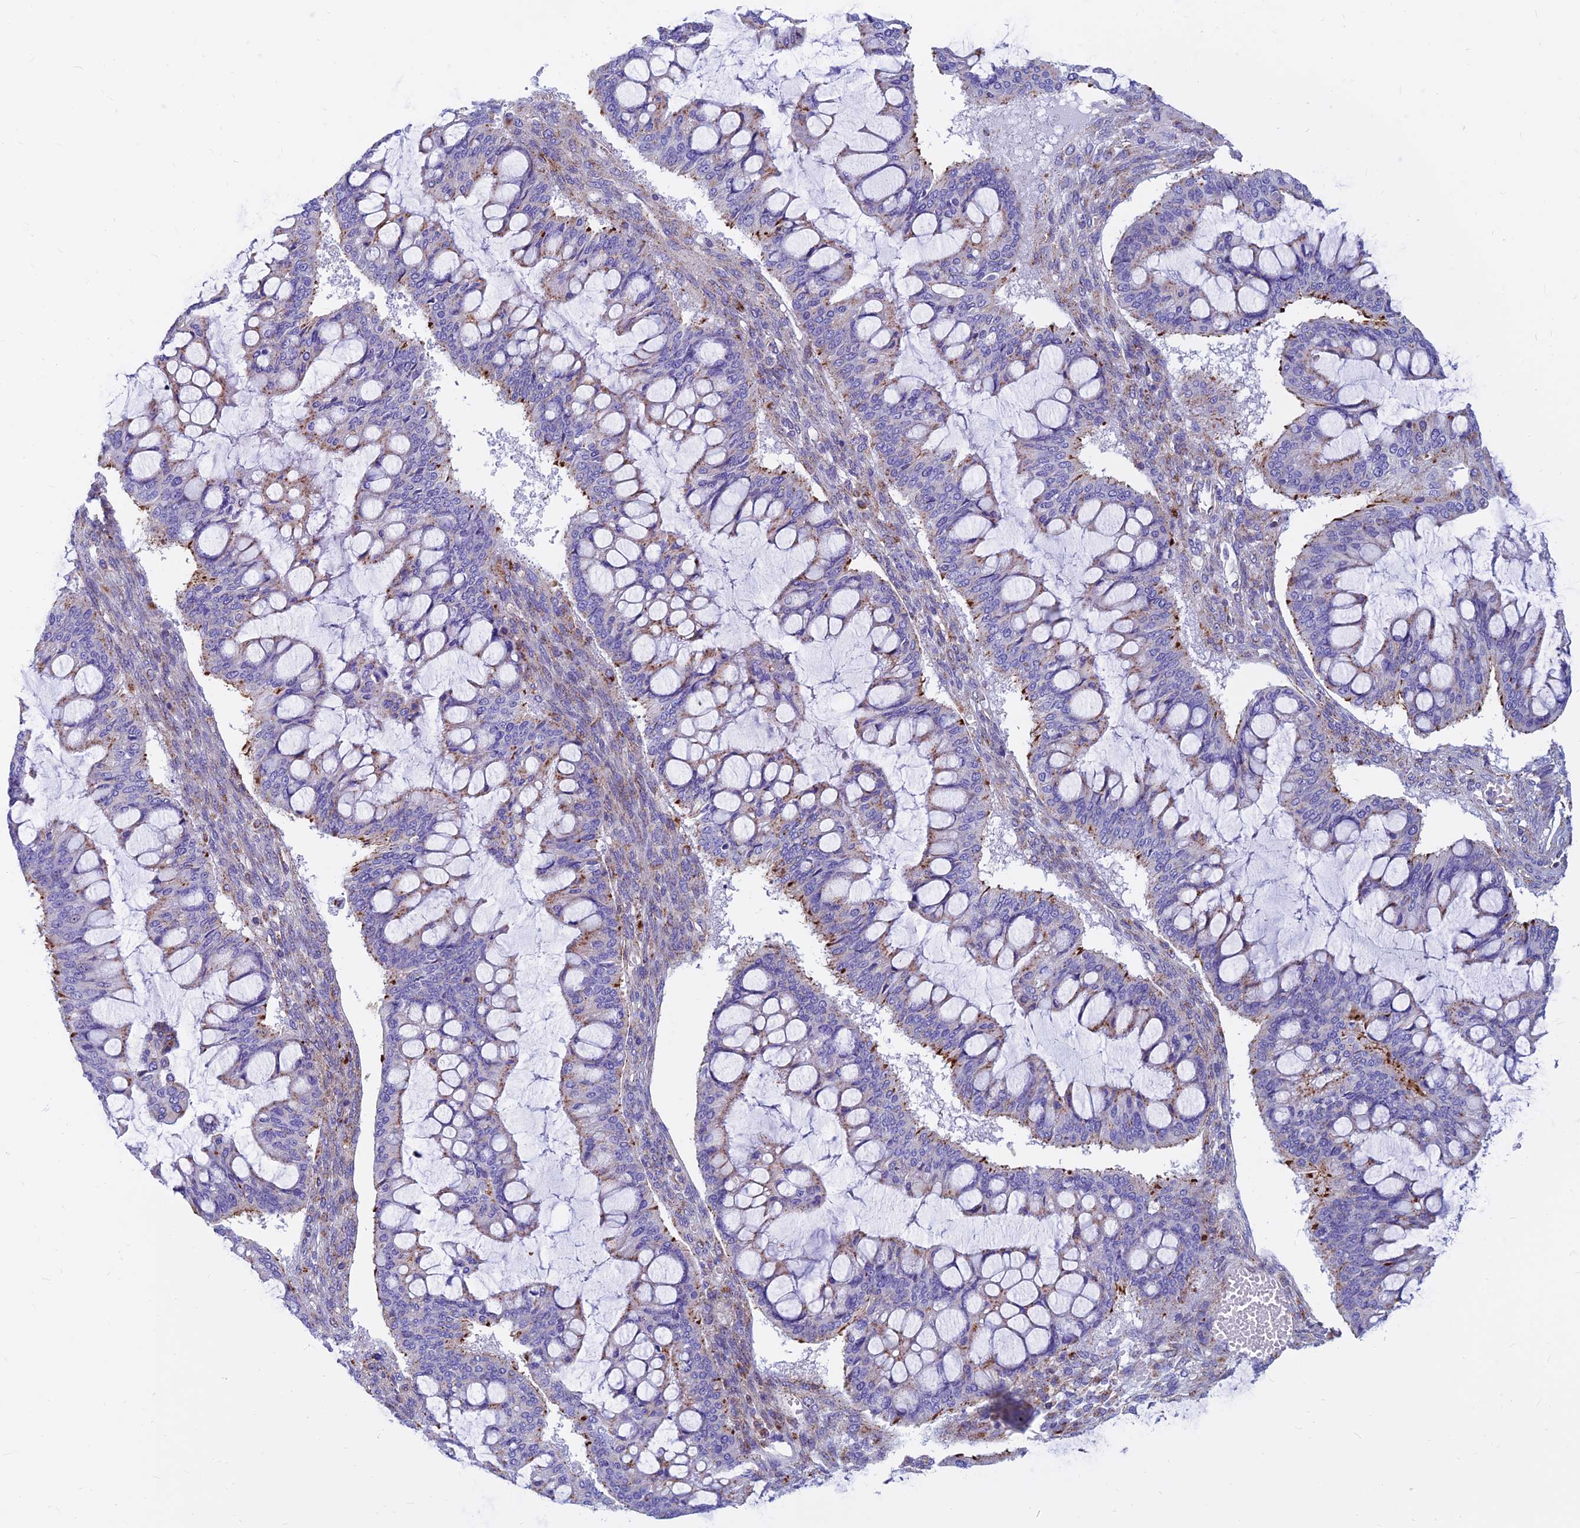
{"staining": {"intensity": "moderate", "quantity": "<25%", "location": "cytoplasmic/membranous"}, "tissue": "ovarian cancer", "cell_type": "Tumor cells", "image_type": "cancer", "snomed": [{"axis": "morphology", "description": "Cystadenocarcinoma, mucinous, NOS"}, {"axis": "topography", "description": "Ovary"}], "caption": "Protein expression analysis of ovarian cancer exhibits moderate cytoplasmic/membranous staining in about <25% of tumor cells.", "gene": "SPNS1", "patient": {"sex": "female", "age": 73}}